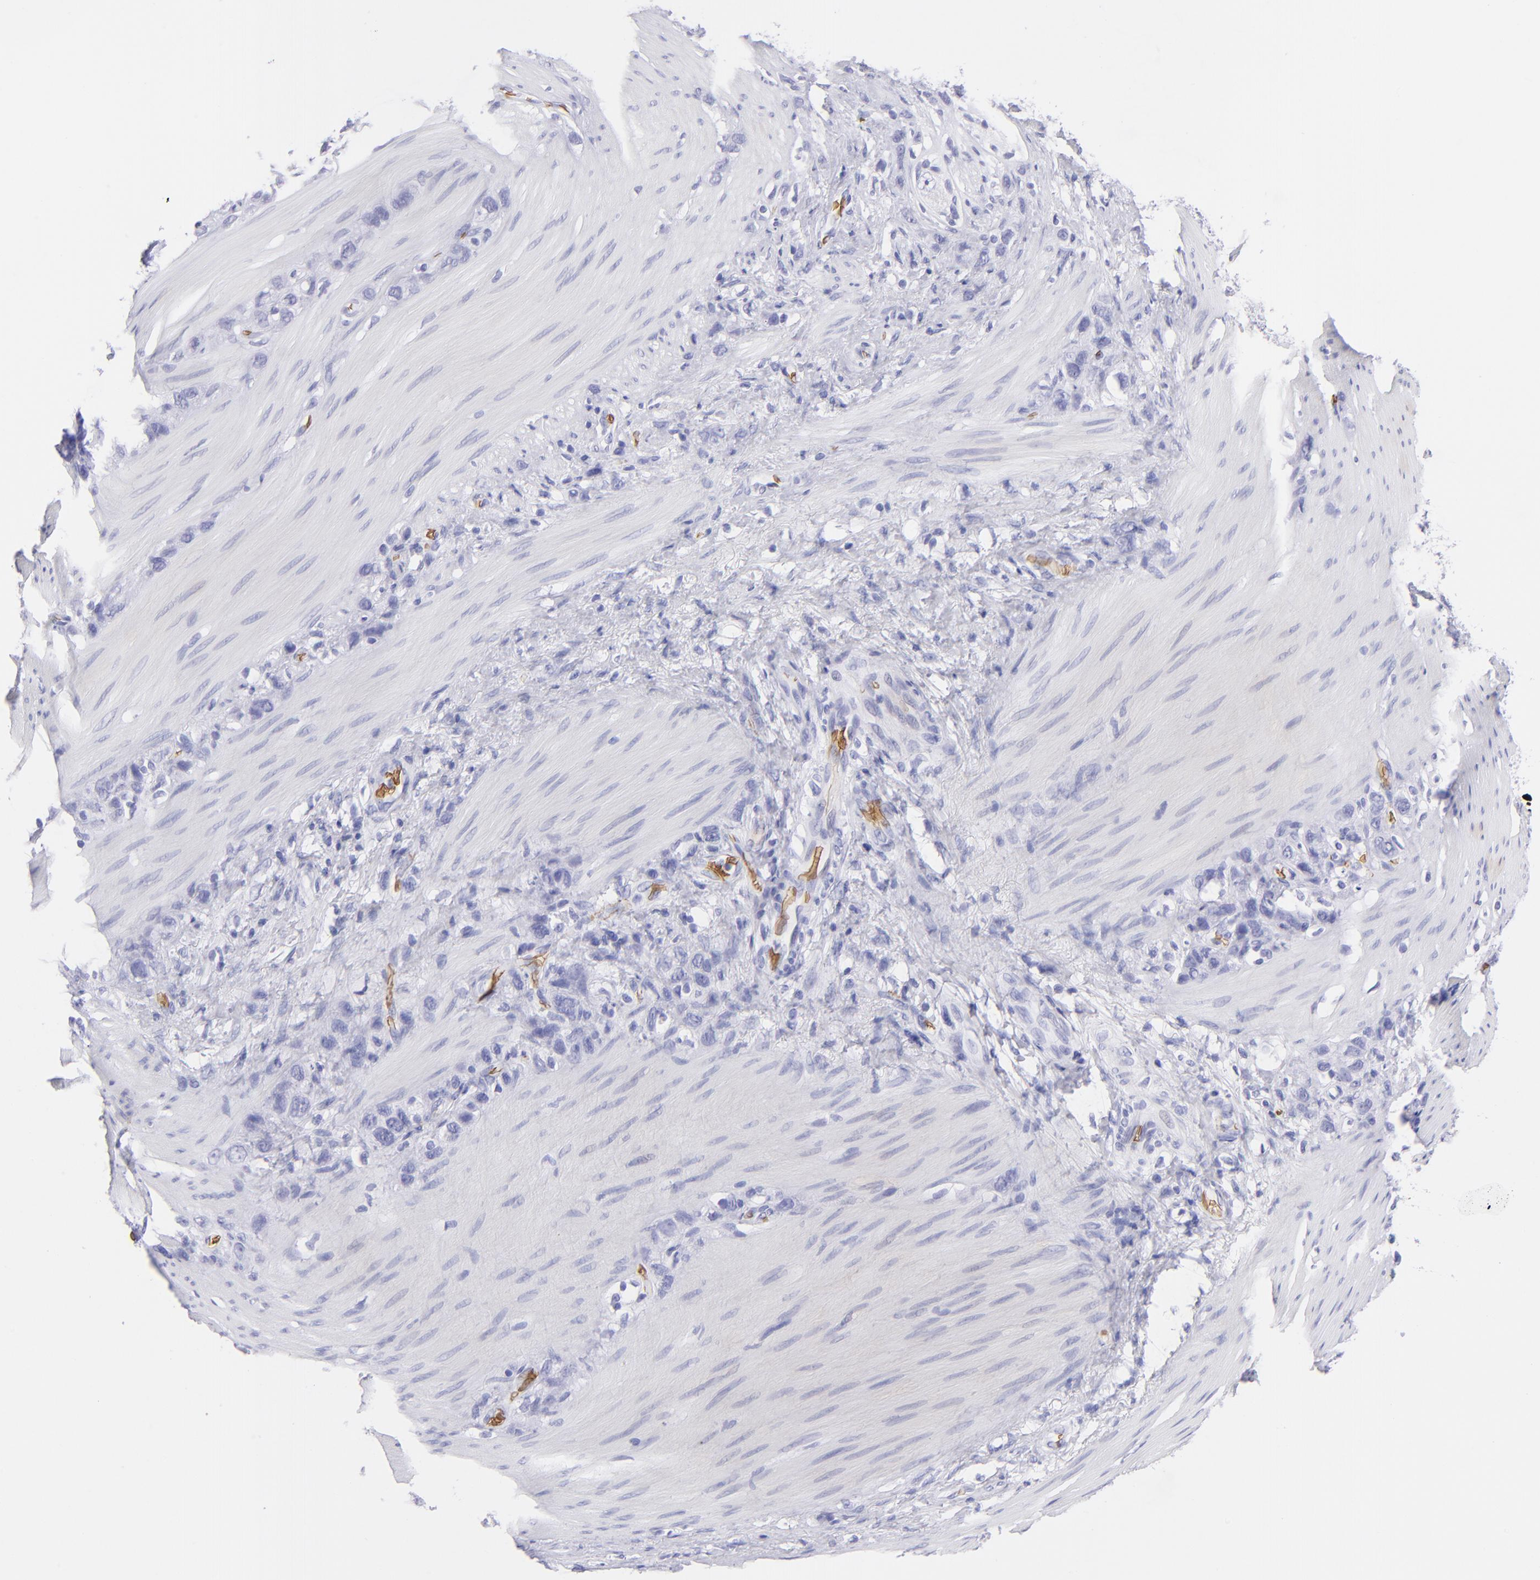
{"staining": {"intensity": "negative", "quantity": "none", "location": "none"}, "tissue": "stomach cancer", "cell_type": "Tumor cells", "image_type": "cancer", "snomed": [{"axis": "morphology", "description": "Normal tissue, NOS"}, {"axis": "morphology", "description": "Adenocarcinoma, NOS"}, {"axis": "morphology", "description": "Adenocarcinoma, High grade"}, {"axis": "topography", "description": "Stomach, upper"}, {"axis": "topography", "description": "Stomach"}], "caption": "This photomicrograph is of stomach high-grade adenocarcinoma stained with IHC to label a protein in brown with the nuclei are counter-stained blue. There is no positivity in tumor cells.", "gene": "GYPA", "patient": {"sex": "female", "age": 65}}